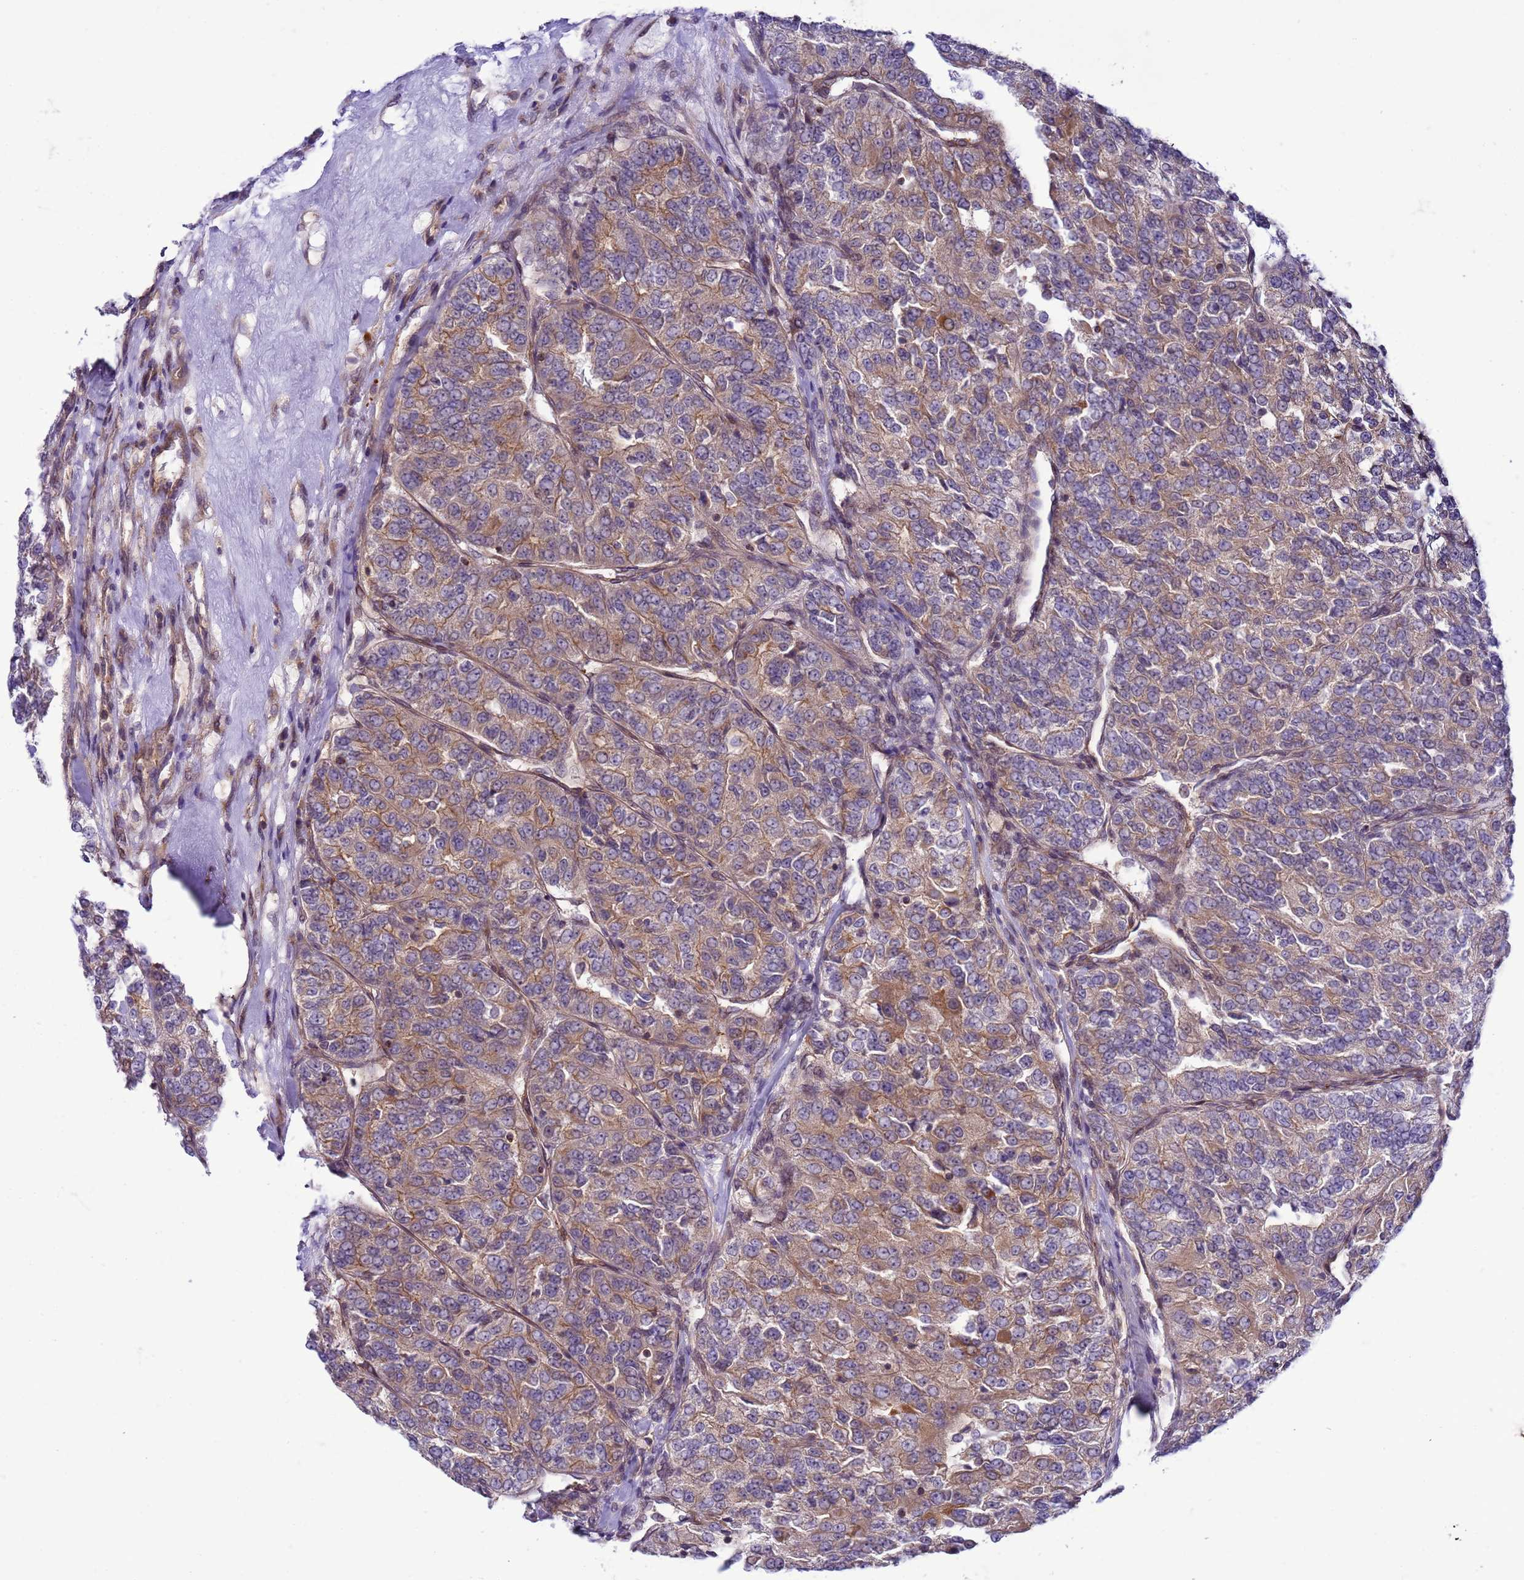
{"staining": {"intensity": "moderate", "quantity": ">75%", "location": "cytoplasmic/membranous"}, "tissue": "renal cancer", "cell_type": "Tumor cells", "image_type": "cancer", "snomed": [{"axis": "morphology", "description": "Adenocarcinoma, NOS"}, {"axis": "topography", "description": "Kidney"}], "caption": "About >75% of tumor cells in human adenocarcinoma (renal) exhibit moderate cytoplasmic/membranous protein expression as visualized by brown immunohistochemical staining.", "gene": "GEN1", "patient": {"sex": "female", "age": 63}}